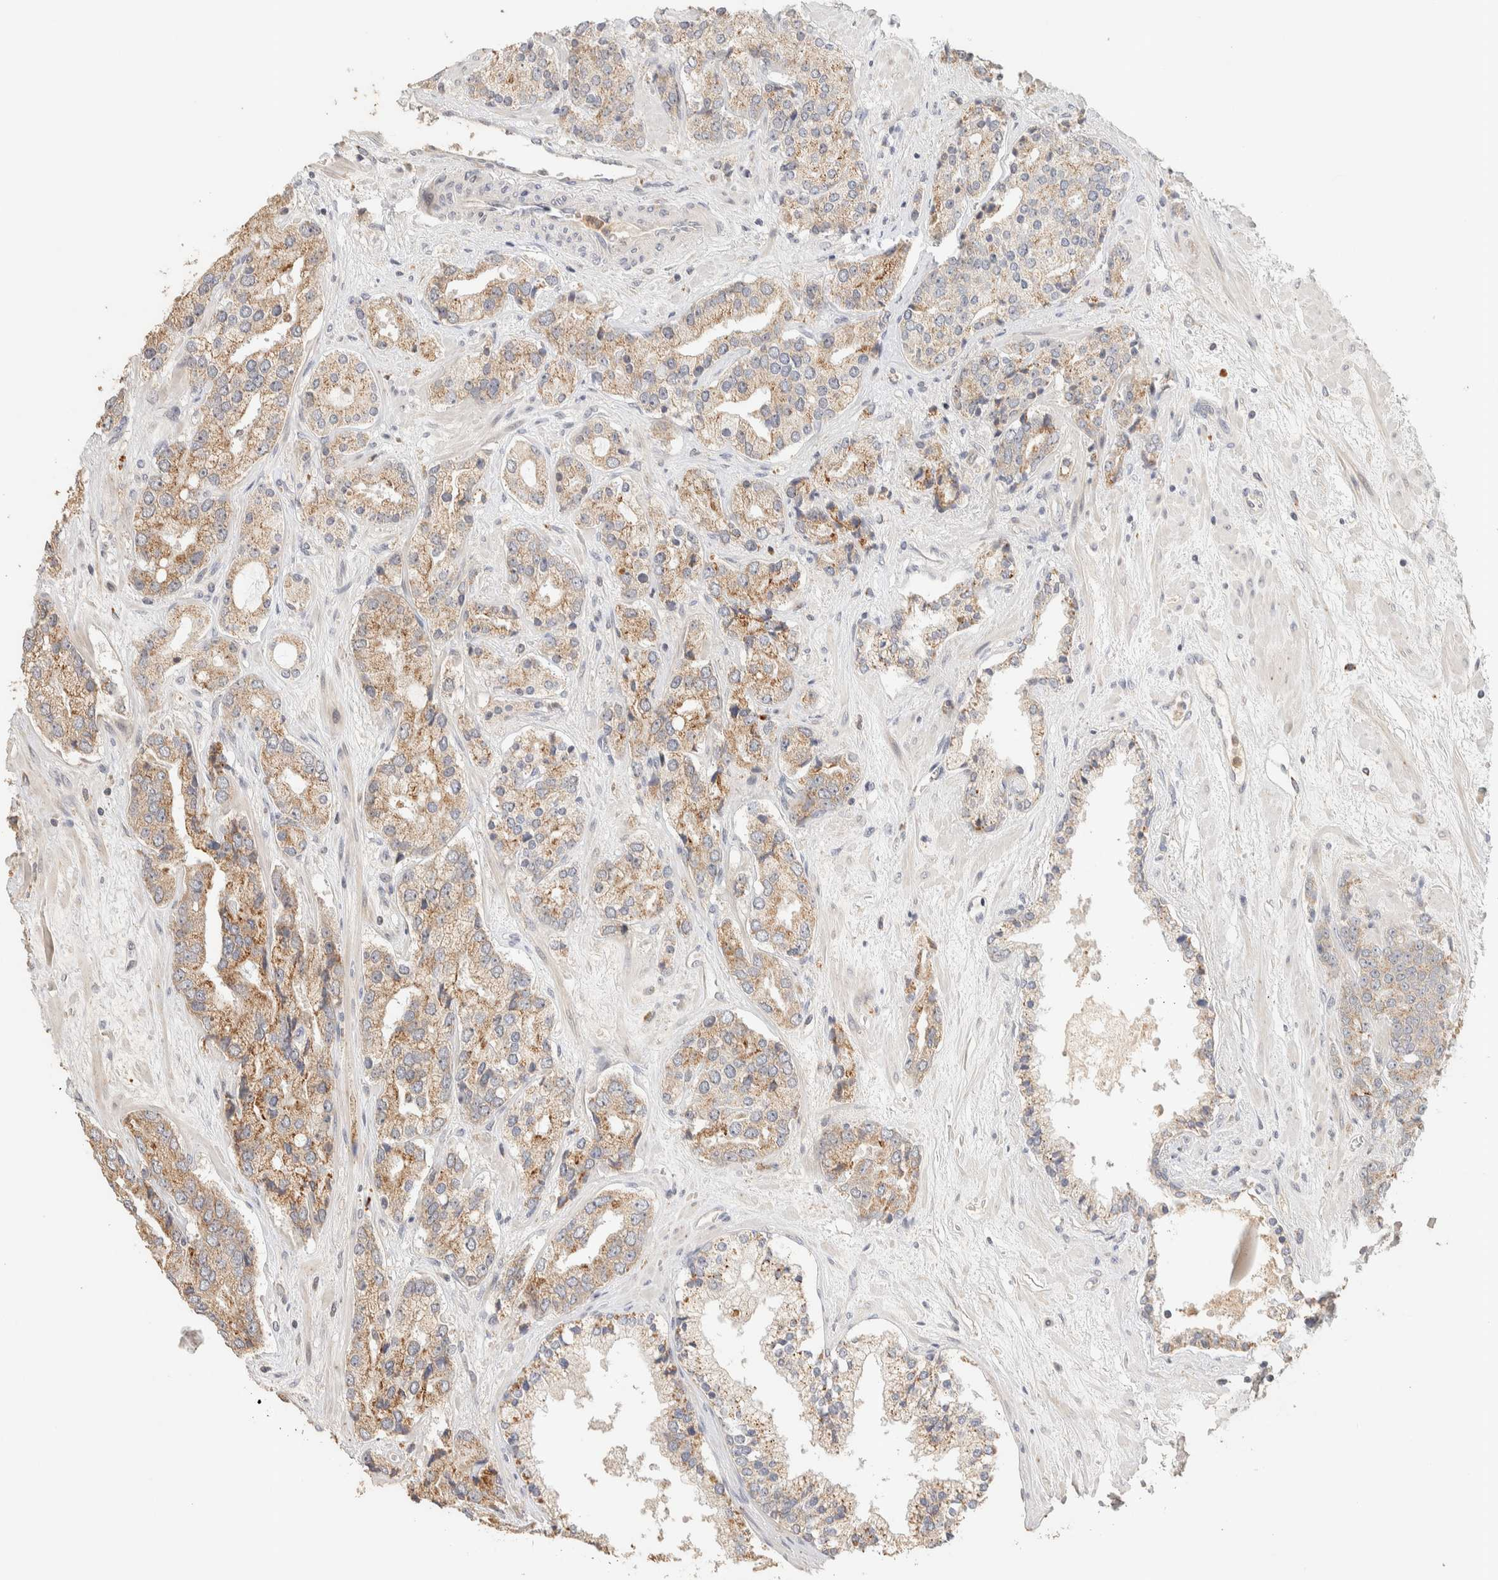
{"staining": {"intensity": "weak", "quantity": "25%-75%", "location": "cytoplasmic/membranous"}, "tissue": "prostate cancer", "cell_type": "Tumor cells", "image_type": "cancer", "snomed": [{"axis": "morphology", "description": "Adenocarcinoma, High grade"}, {"axis": "topography", "description": "Prostate"}], "caption": "The histopathology image shows a brown stain indicating the presence of a protein in the cytoplasmic/membranous of tumor cells in prostate high-grade adenocarcinoma. Using DAB (brown) and hematoxylin (blue) stains, captured at high magnification using brightfield microscopy.", "gene": "ITPA", "patient": {"sex": "male", "age": 71}}